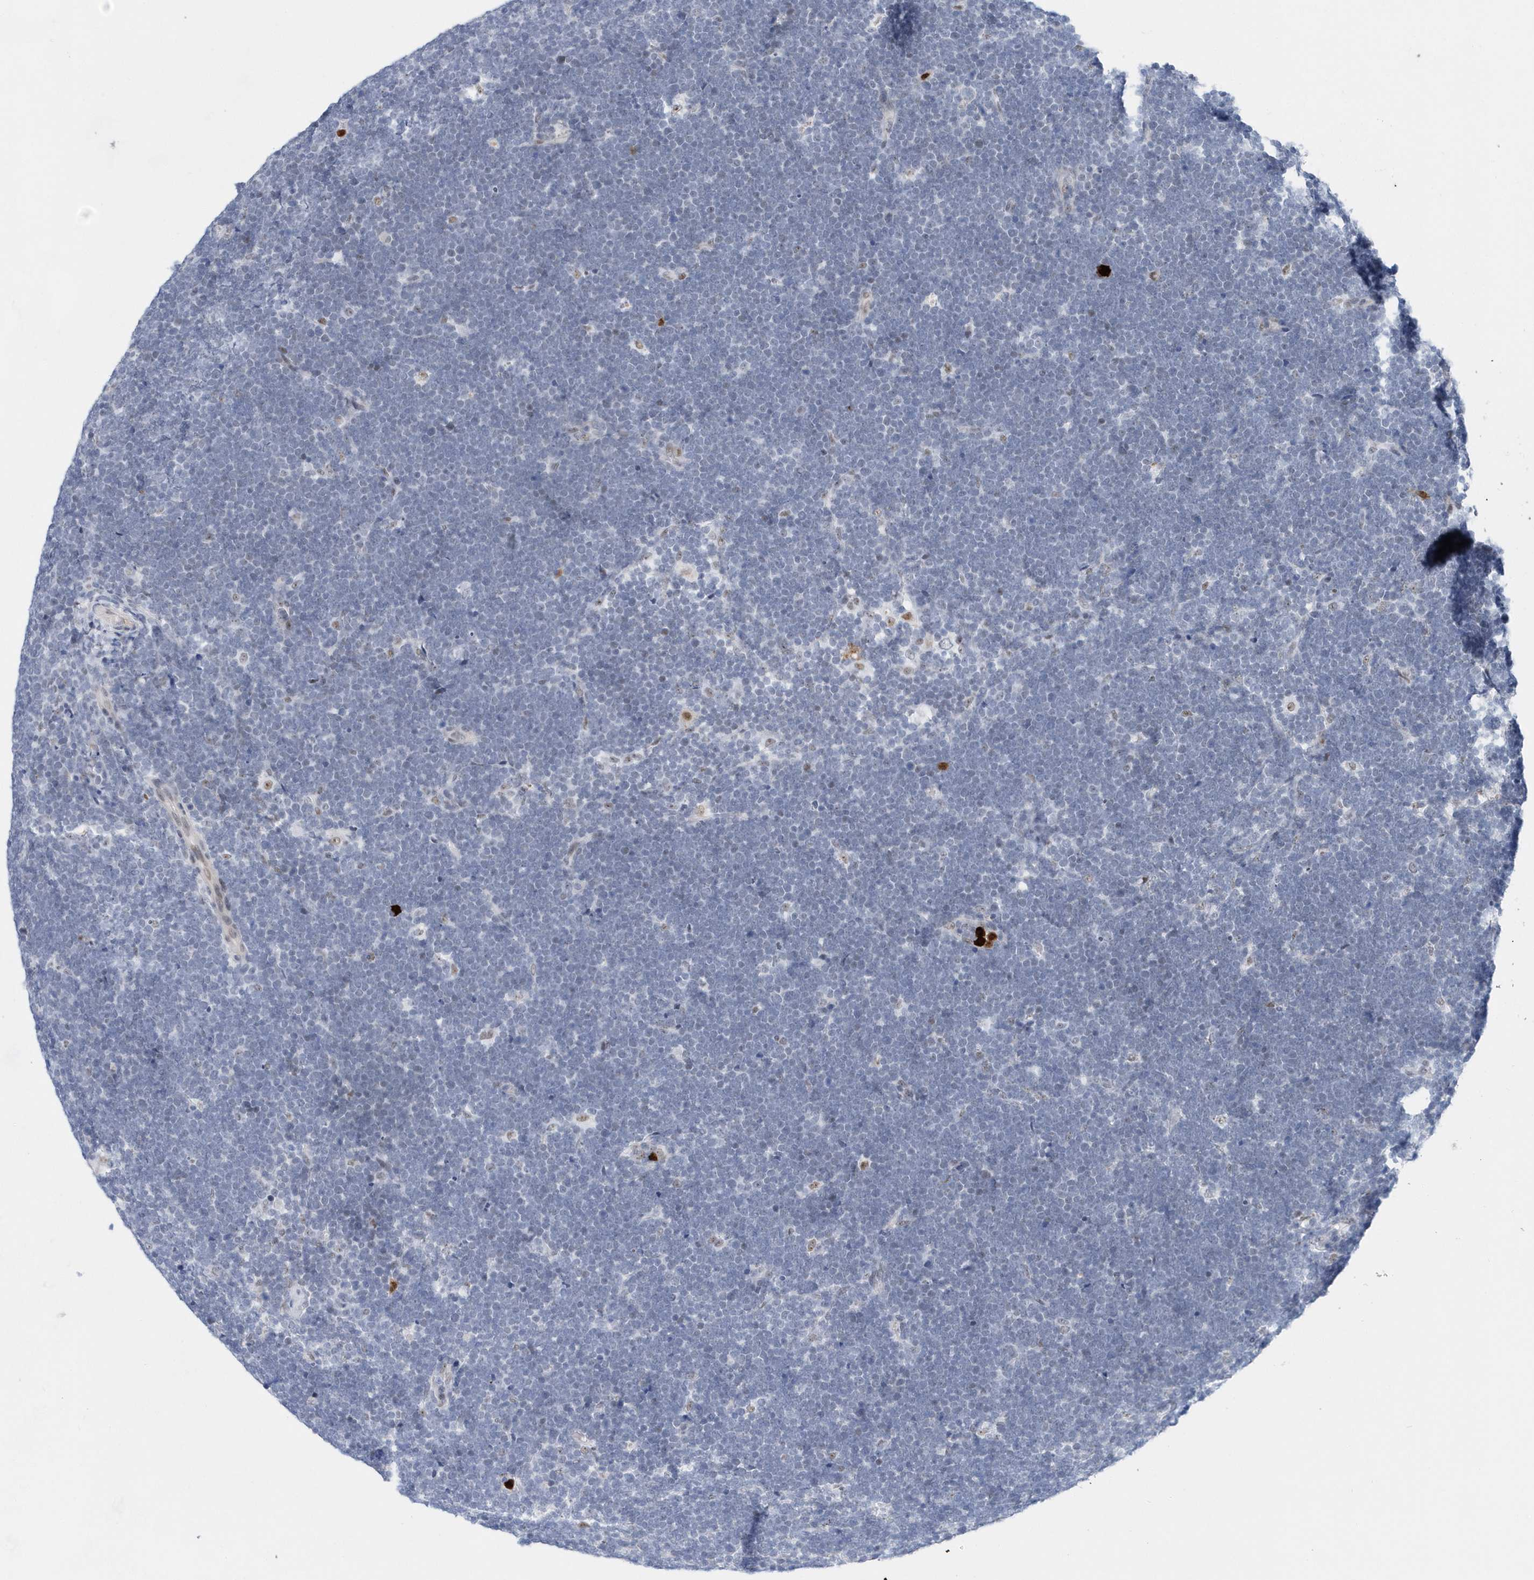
{"staining": {"intensity": "negative", "quantity": "none", "location": "none"}, "tissue": "lymphoma", "cell_type": "Tumor cells", "image_type": "cancer", "snomed": [{"axis": "morphology", "description": "Malignant lymphoma, non-Hodgkin's type, High grade"}, {"axis": "topography", "description": "Lymph node"}], "caption": "High power microscopy histopathology image of an immunohistochemistry (IHC) photomicrograph of high-grade malignant lymphoma, non-Hodgkin's type, revealing no significant staining in tumor cells.", "gene": "RPP30", "patient": {"sex": "male", "age": 13}}